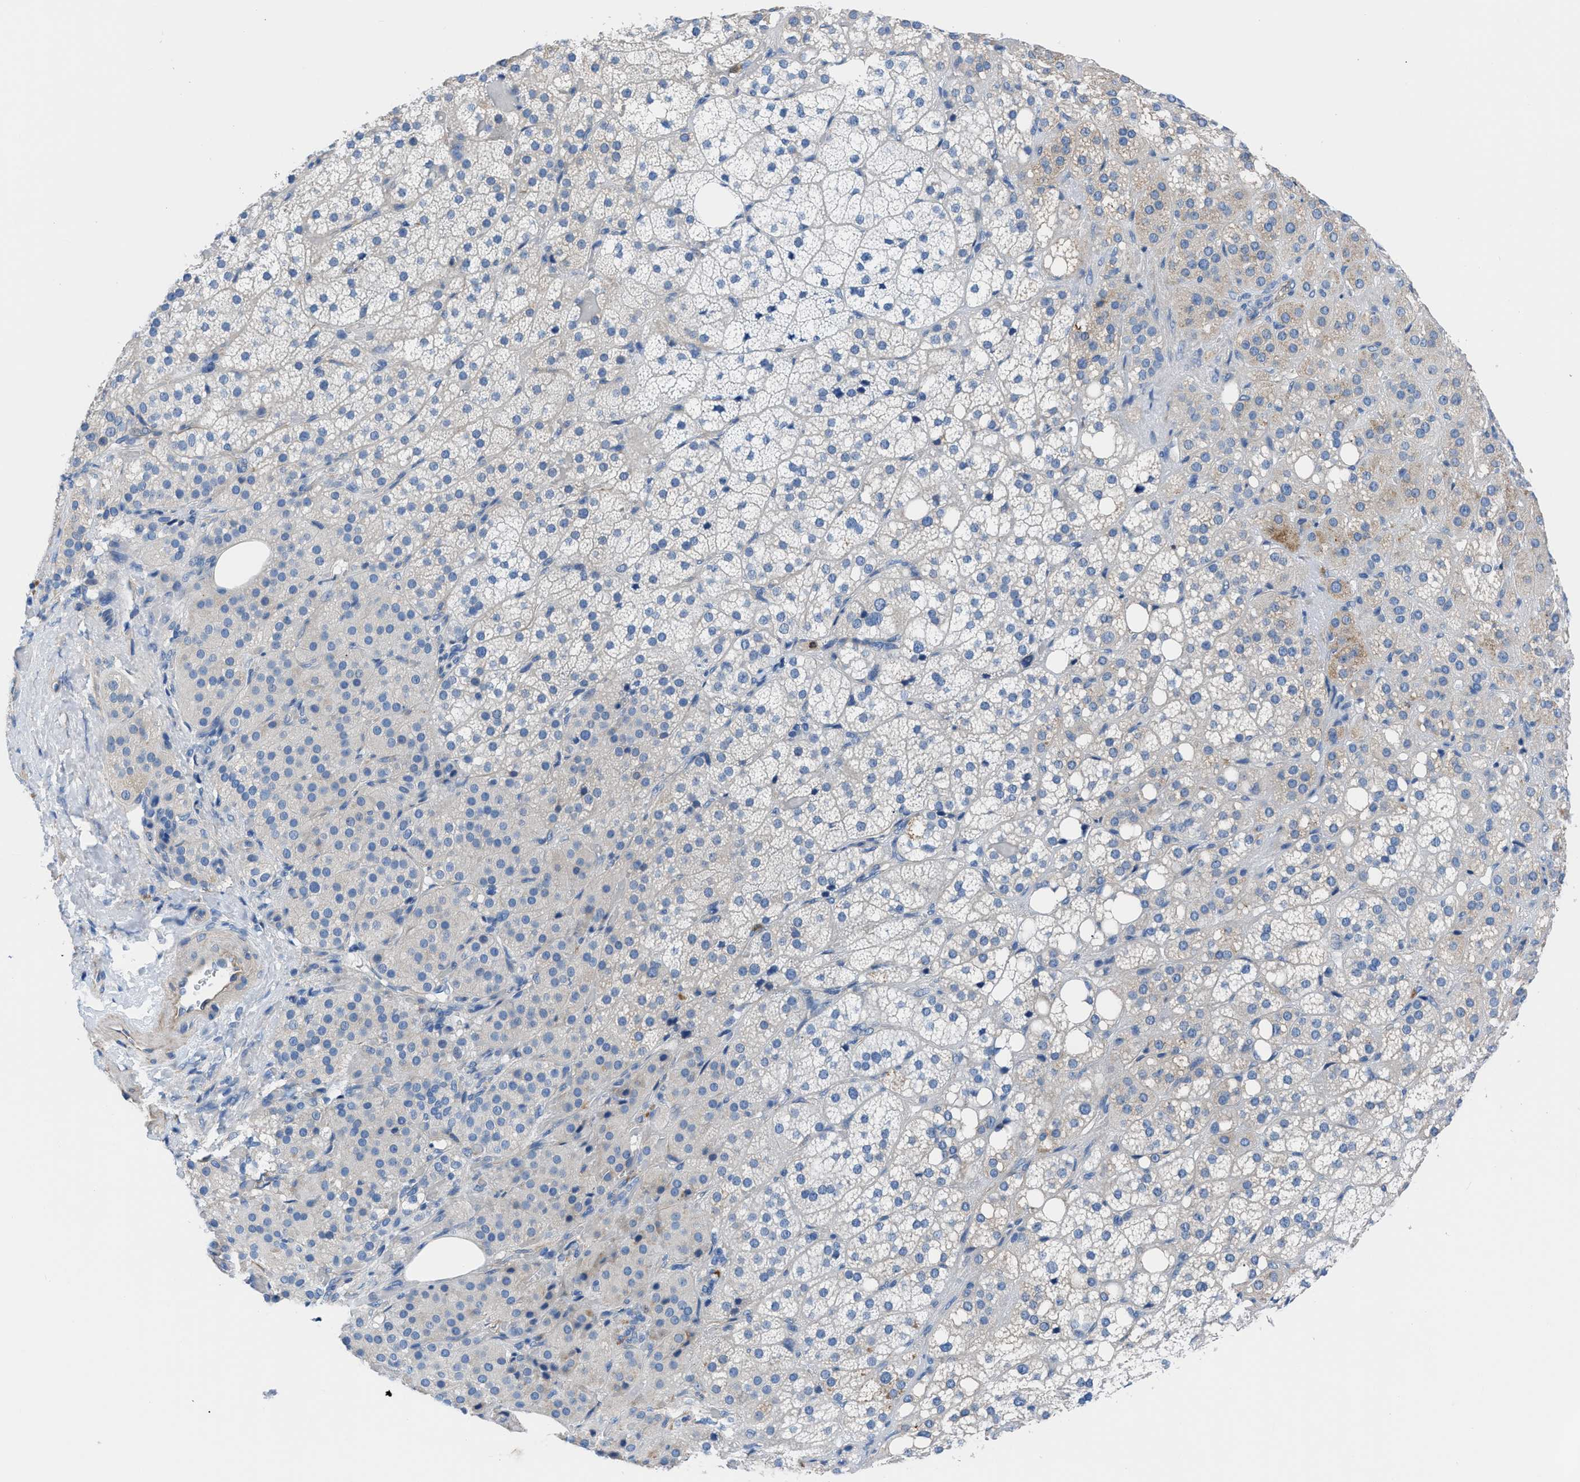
{"staining": {"intensity": "weak", "quantity": "<25%", "location": "cytoplasmic/membranous"}, "tissue": "adrenal gland", "cell_type": "Glandular cells", "image_type": "normal", "snomed": [{"axis": "morphology", "description": "Normal tissue, NOS"}, {"axis": "topography", "description": "Adrenal gland"}], "caption": "Histopathology image shows no significant protein expression in glandular cells of unremarkable adrenal gland. (DAB (3,3'-diaminobenzidine) IHC with hematoxylin counter stain).", "gene": "ITPR1", "patient": {"sex": "female", "age": 59}}